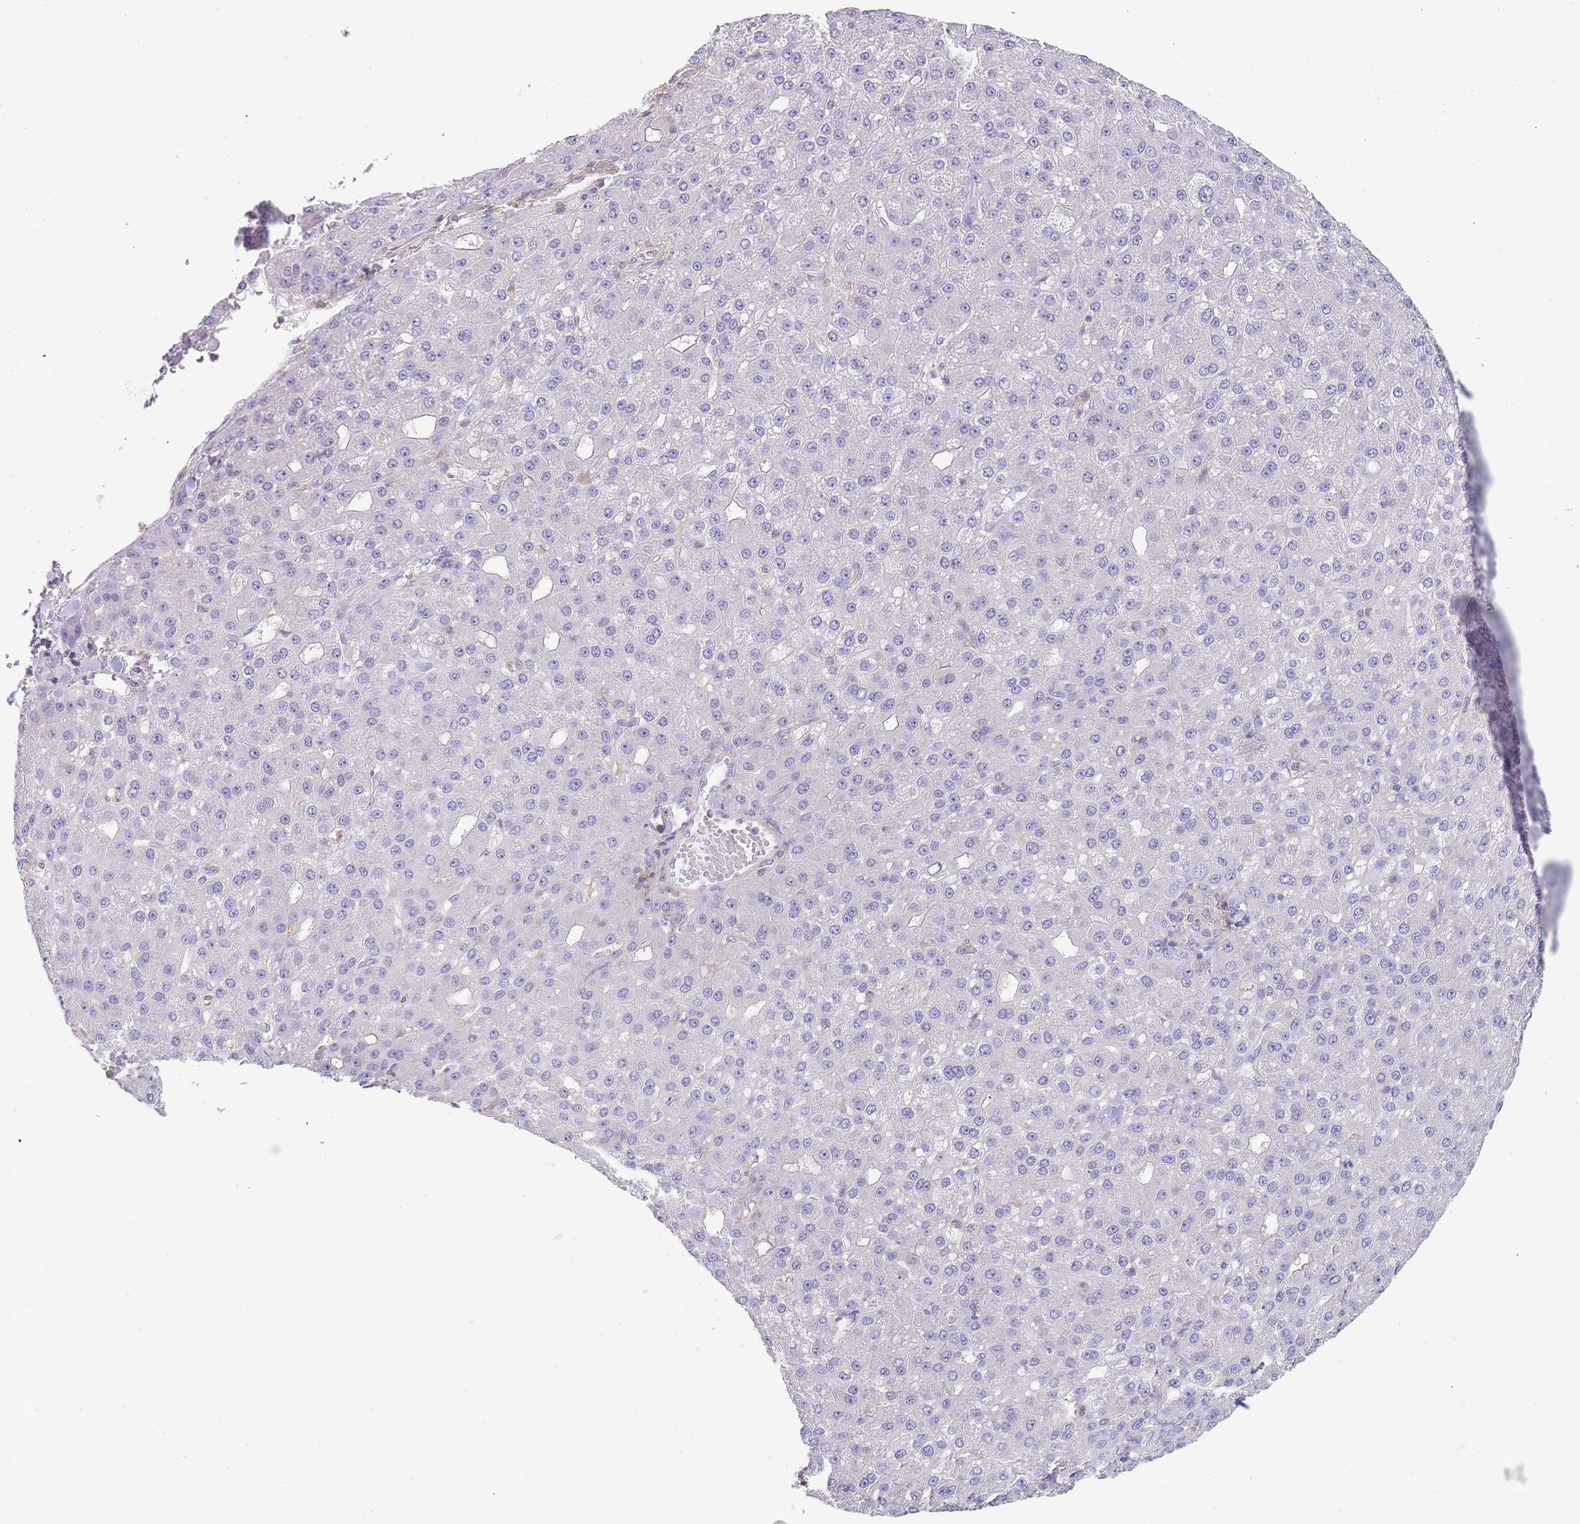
{"staining": {"intensity": "negative", "quantity": "none", "location": "none"}, "tissue": "liver cancer", "cell_type": "Tumor cells", "image_type": "cancer", "snomed": [{"axis": "morphology", "description": "Carcinoma, Hepatocellular, NOS"}, {"axis": "topography", "description": "Liver"}], "caption": "There is no significant expression in tumor cells of liver cancer (hepatocellular carcinoma).", "gene": "NOP14", "patient": {"sex": "male", "age": 67}}